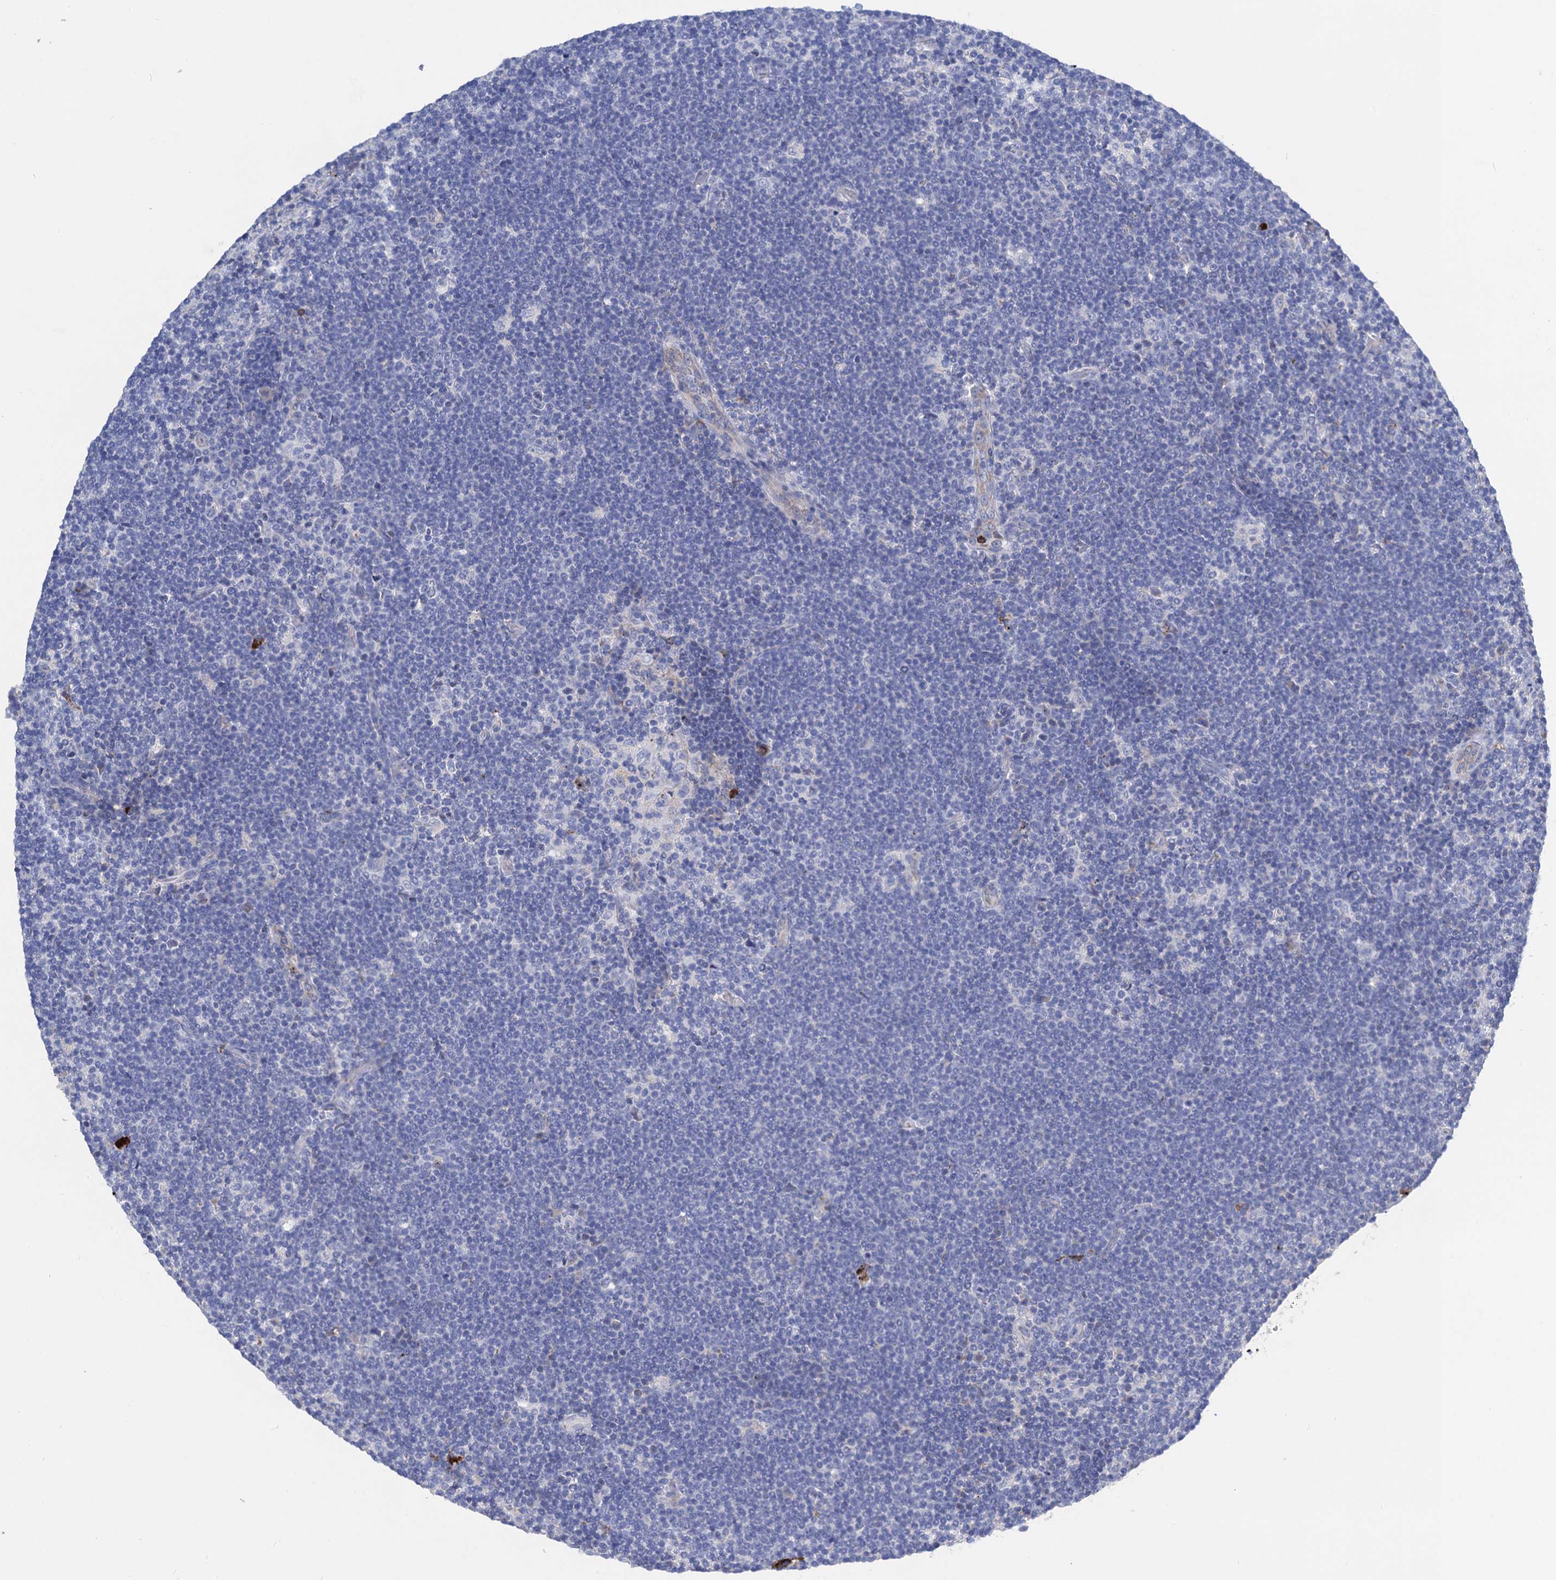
{"staining": {"intensity": "negative", "quantity": "none", "location": "none"}, "tissue": "lymphoma", "cell_type": "Tumor cells", "image_type": "cancer", "snomed": [{"axis": "morphology", "description": "Hodgkin's disease, NOS"}, {"axis": "topography", "description": "Lymph node"}], "caption": "This is an immunohistochemistry micrograph of Hodgkin's disease. There is no staining in tumor cells.", "gene": "FREM3", "patient": {"sex": "female", "age": 57}}